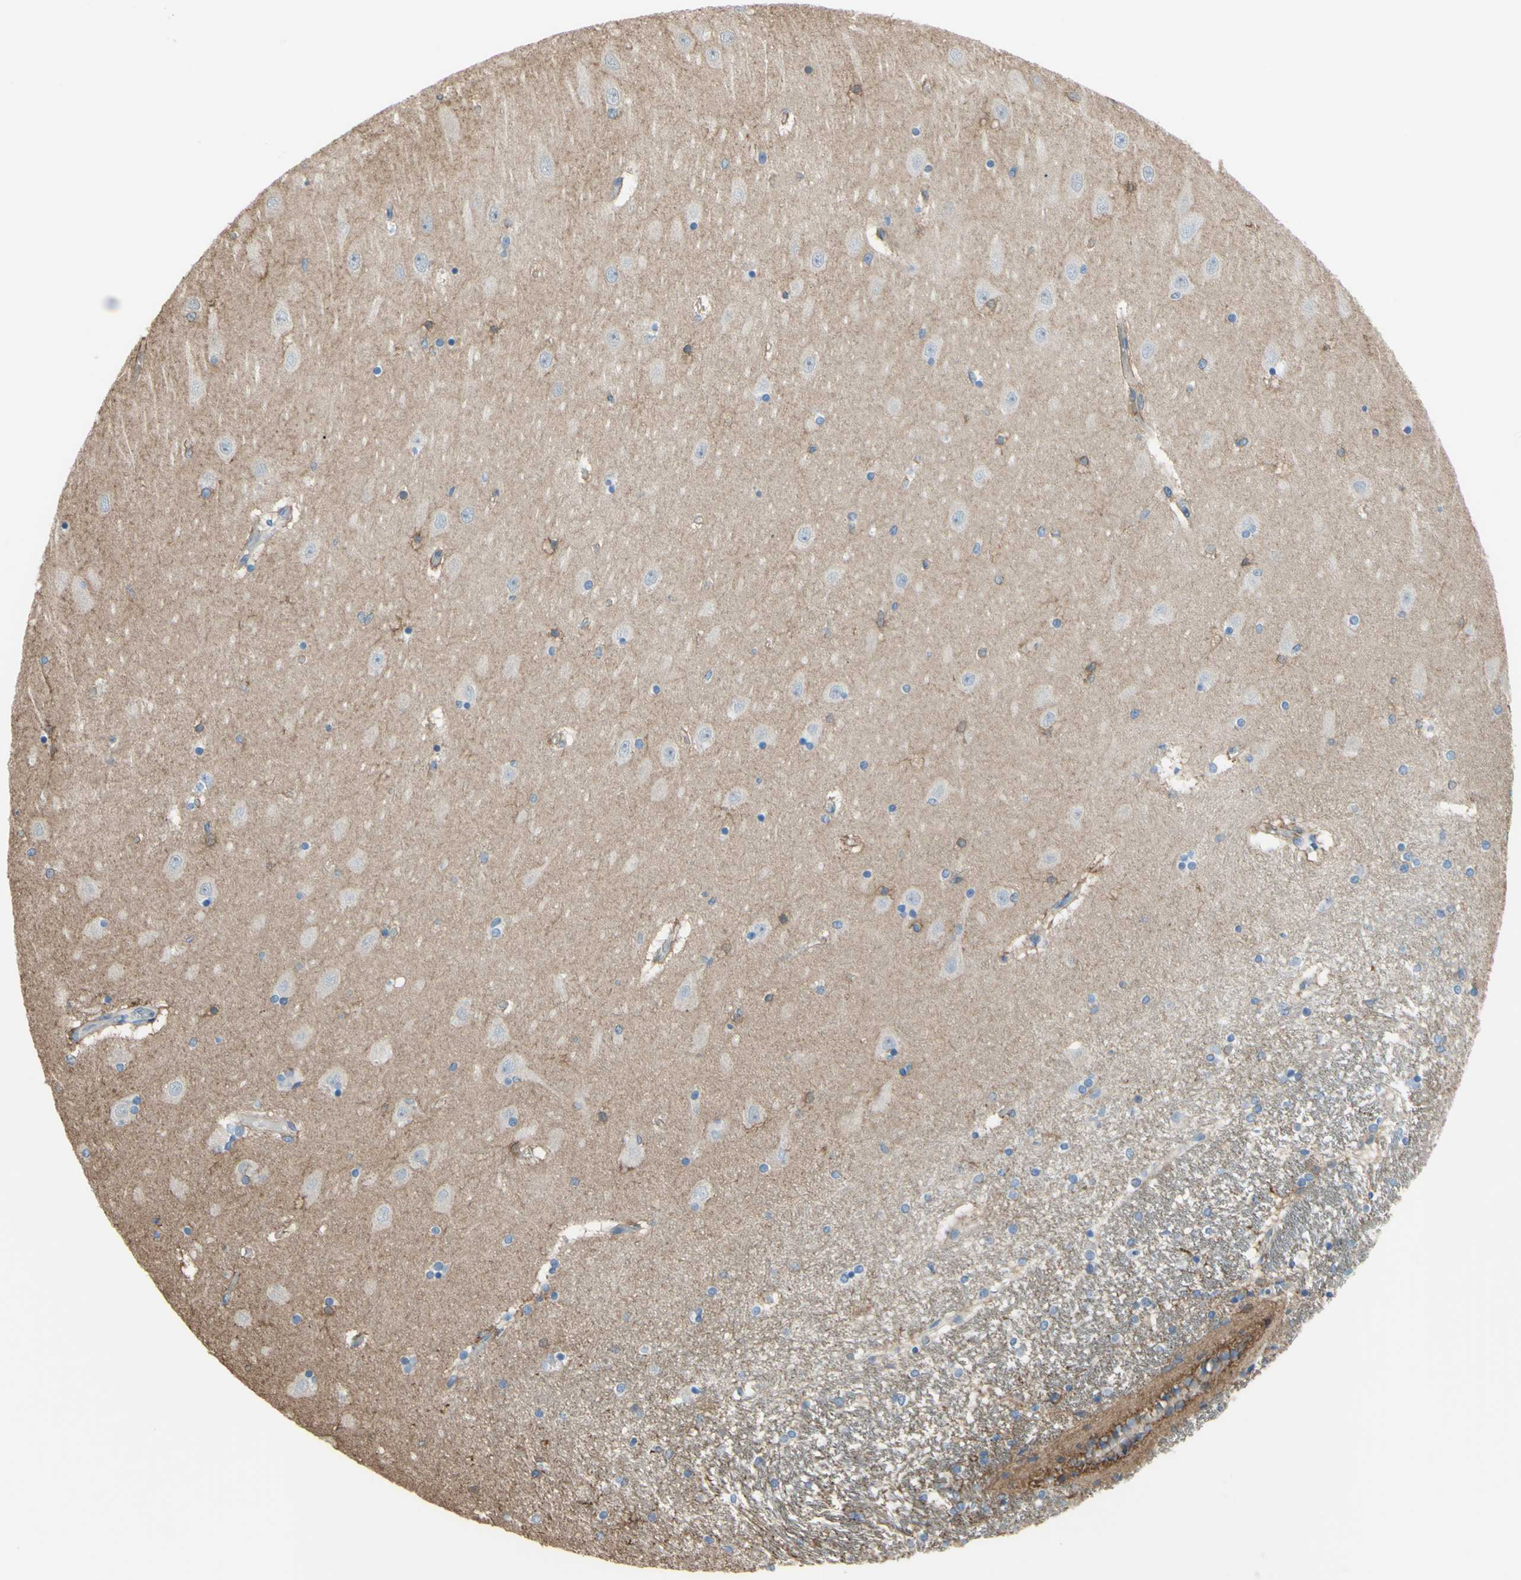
{"staining": {"intensity": "moderate", "quantity": "<25%", "location": "cytoplasmic/membranous"}, "tissue": "hippocampus", "cell_type": "Glial cells", "image_type": "normal", "snomed": [{"axis": "morphology", "description": "Normal tissue, NOS"}, {"axis": "topography", "description": "Hippocampus"}], "caption": "This micrograph displays immunohistochemistry staining of benign human hippocampus, with low moderate cytoplasmic/membranous staining in approximately <25% of glial cells.", "gene": "ADD1", "patient": {"sex": "female", "age": 54}}